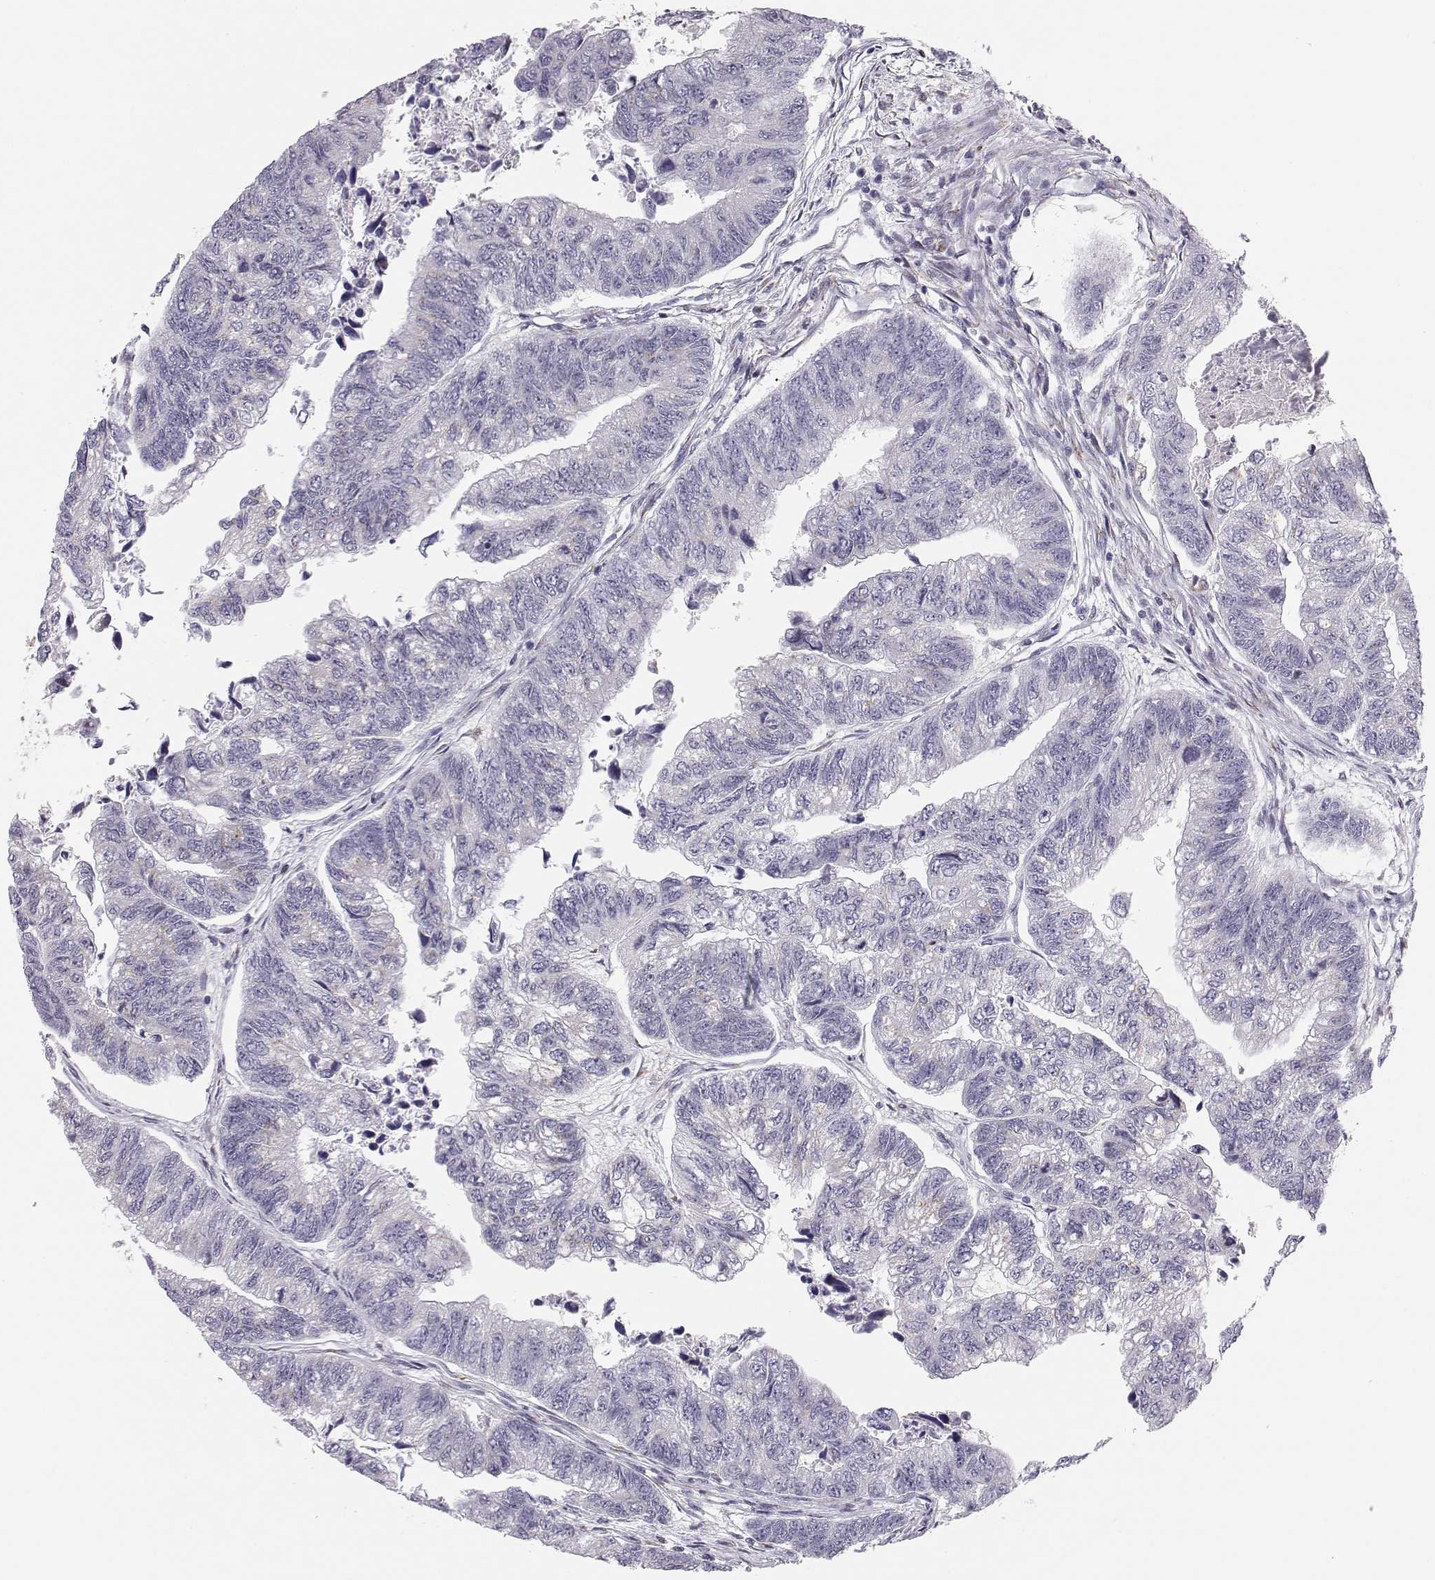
{"staining": {"intensity": "negative", "quantity": "none", "location": "none"}, "tissue": "colorectal cancer", "cell_type": "Tumor cells", "image_type": "cancer", "snomed": [{"axis": "morphology", "description": "Adenocarcinoma, NOS"}, {"axis": "topography", "description": "Colon"}], "caption": "Image shows no significant protein positivity in tumor cells of colorectal adenocarcinoma.", "gene": "HTR7", "patient": {"sex": "female", "age": 65}}